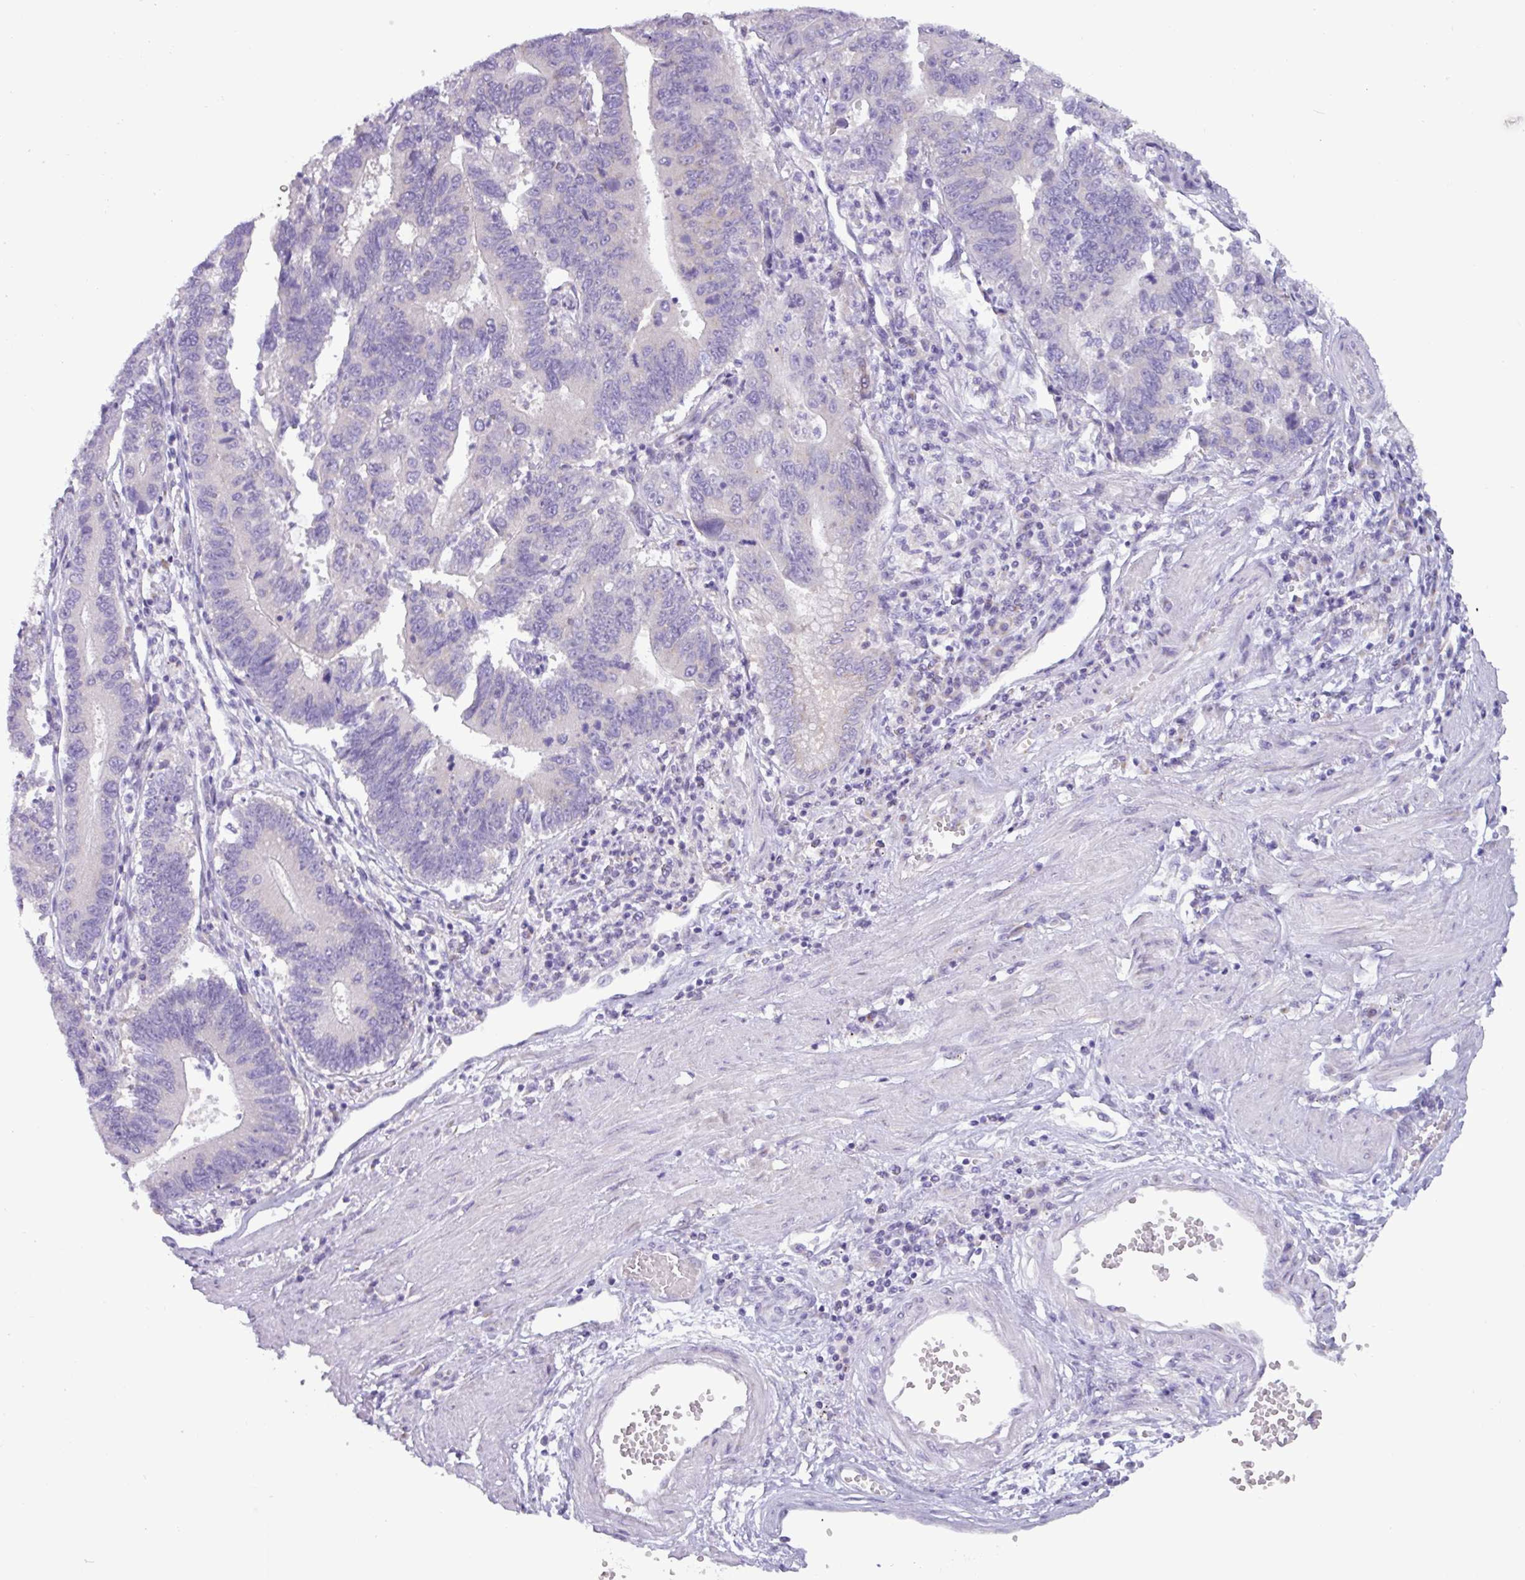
{"staining": {"intensity": "negative", "quantity": "none", "location": "none"}, "tissue": "stomach cancer", "cell_type": "Tumor cells", "image_type": "cancer", "snomed": [{"axis": "morphology", "description": "Adenocarcinoma, NOS"}, {"axis": "topography", "description": "Stomach"}], "caption": "High power microscopy photomicrograph of an immunohistochemistry (IHC) micrograph of stomach cancer (adenocarcinoma), revealing no significant expression in tumor cells.", "gene": "STIMATE", "patient": {"sex": "male", "age": 59}}